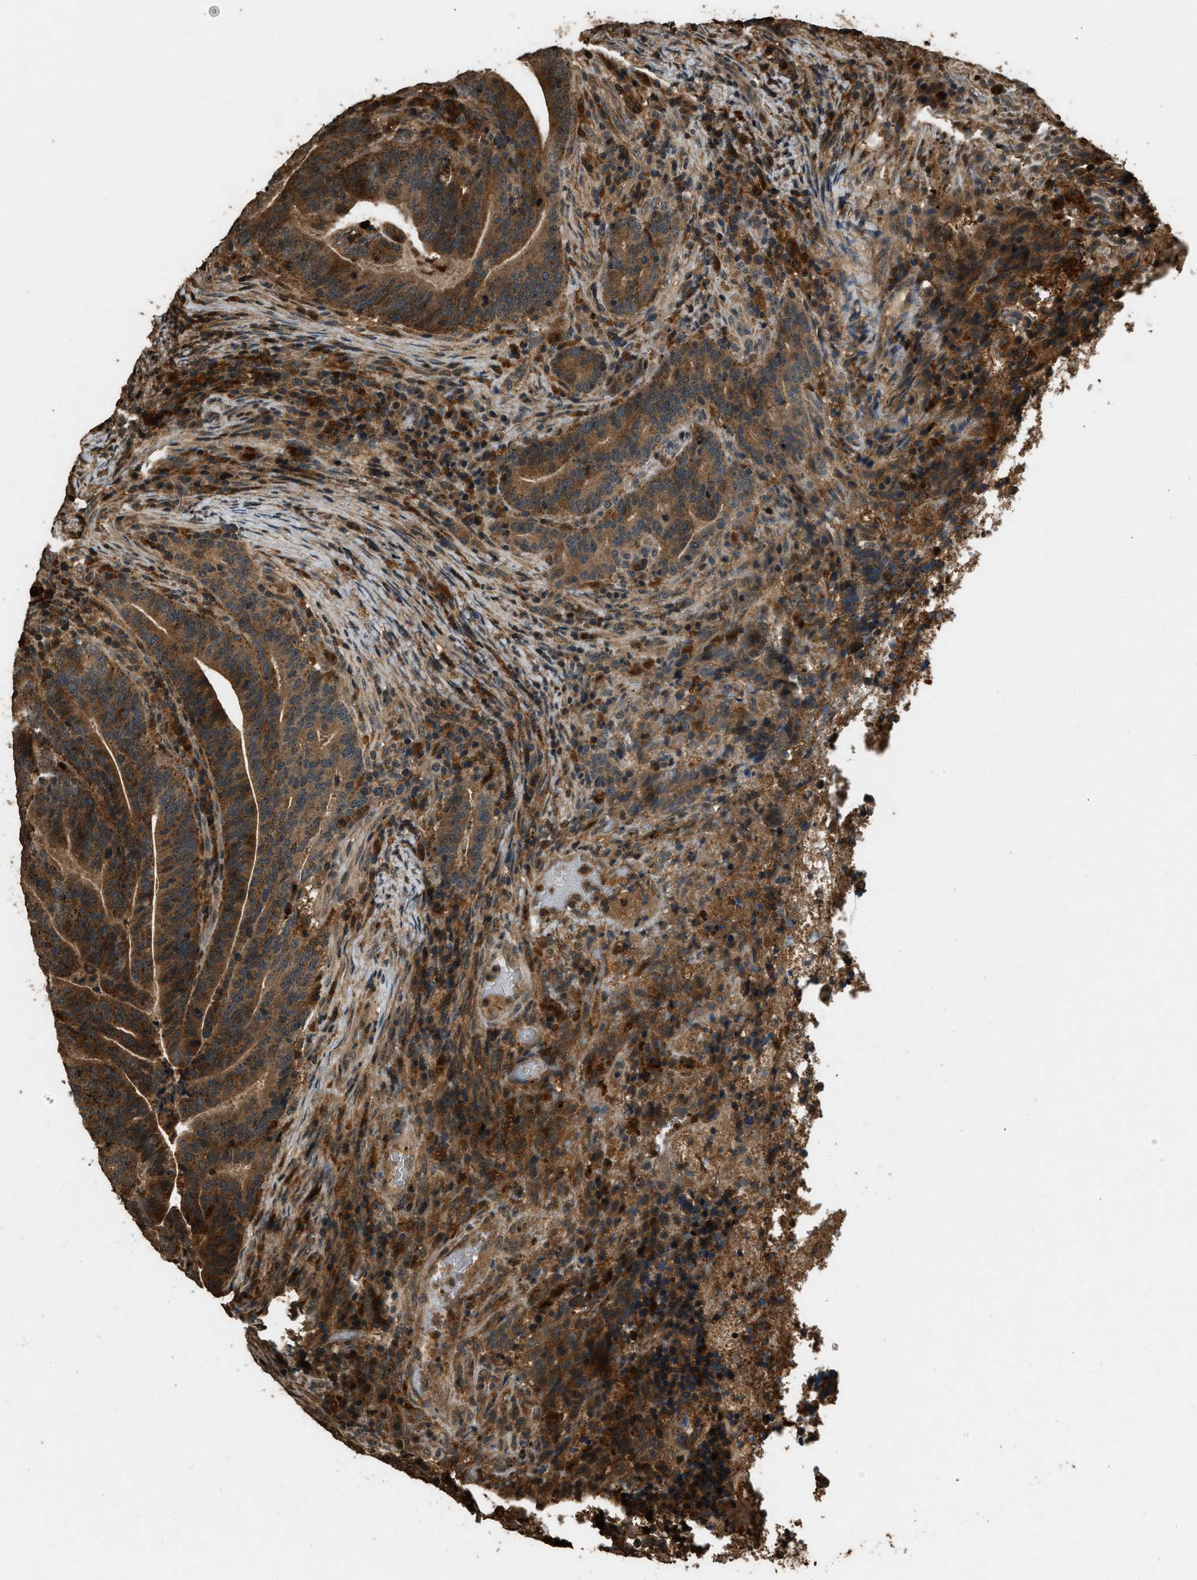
{"staining": {"intensity": "moderate", "quantity": ">75%", "location": "cytoplasmic/membranous"}, "tissue": "colorectal cancer", "cell_type": "Tumor cells", "image_type": "cancer", "snomed": [{"axis": "morphology", "description": "Adenocarcinoma, NOS"}, {"axis": "topography", "description": "Colon"}], "caption": "Immunohistochemistry of human colorectal adenocarcinoma demonstrates medium levels of moderate cytoplasmic/membranous positivity in about >75% of tumor cells.", "gene": "RAP2A", "patient": {"sex": "female", "age": 66}}